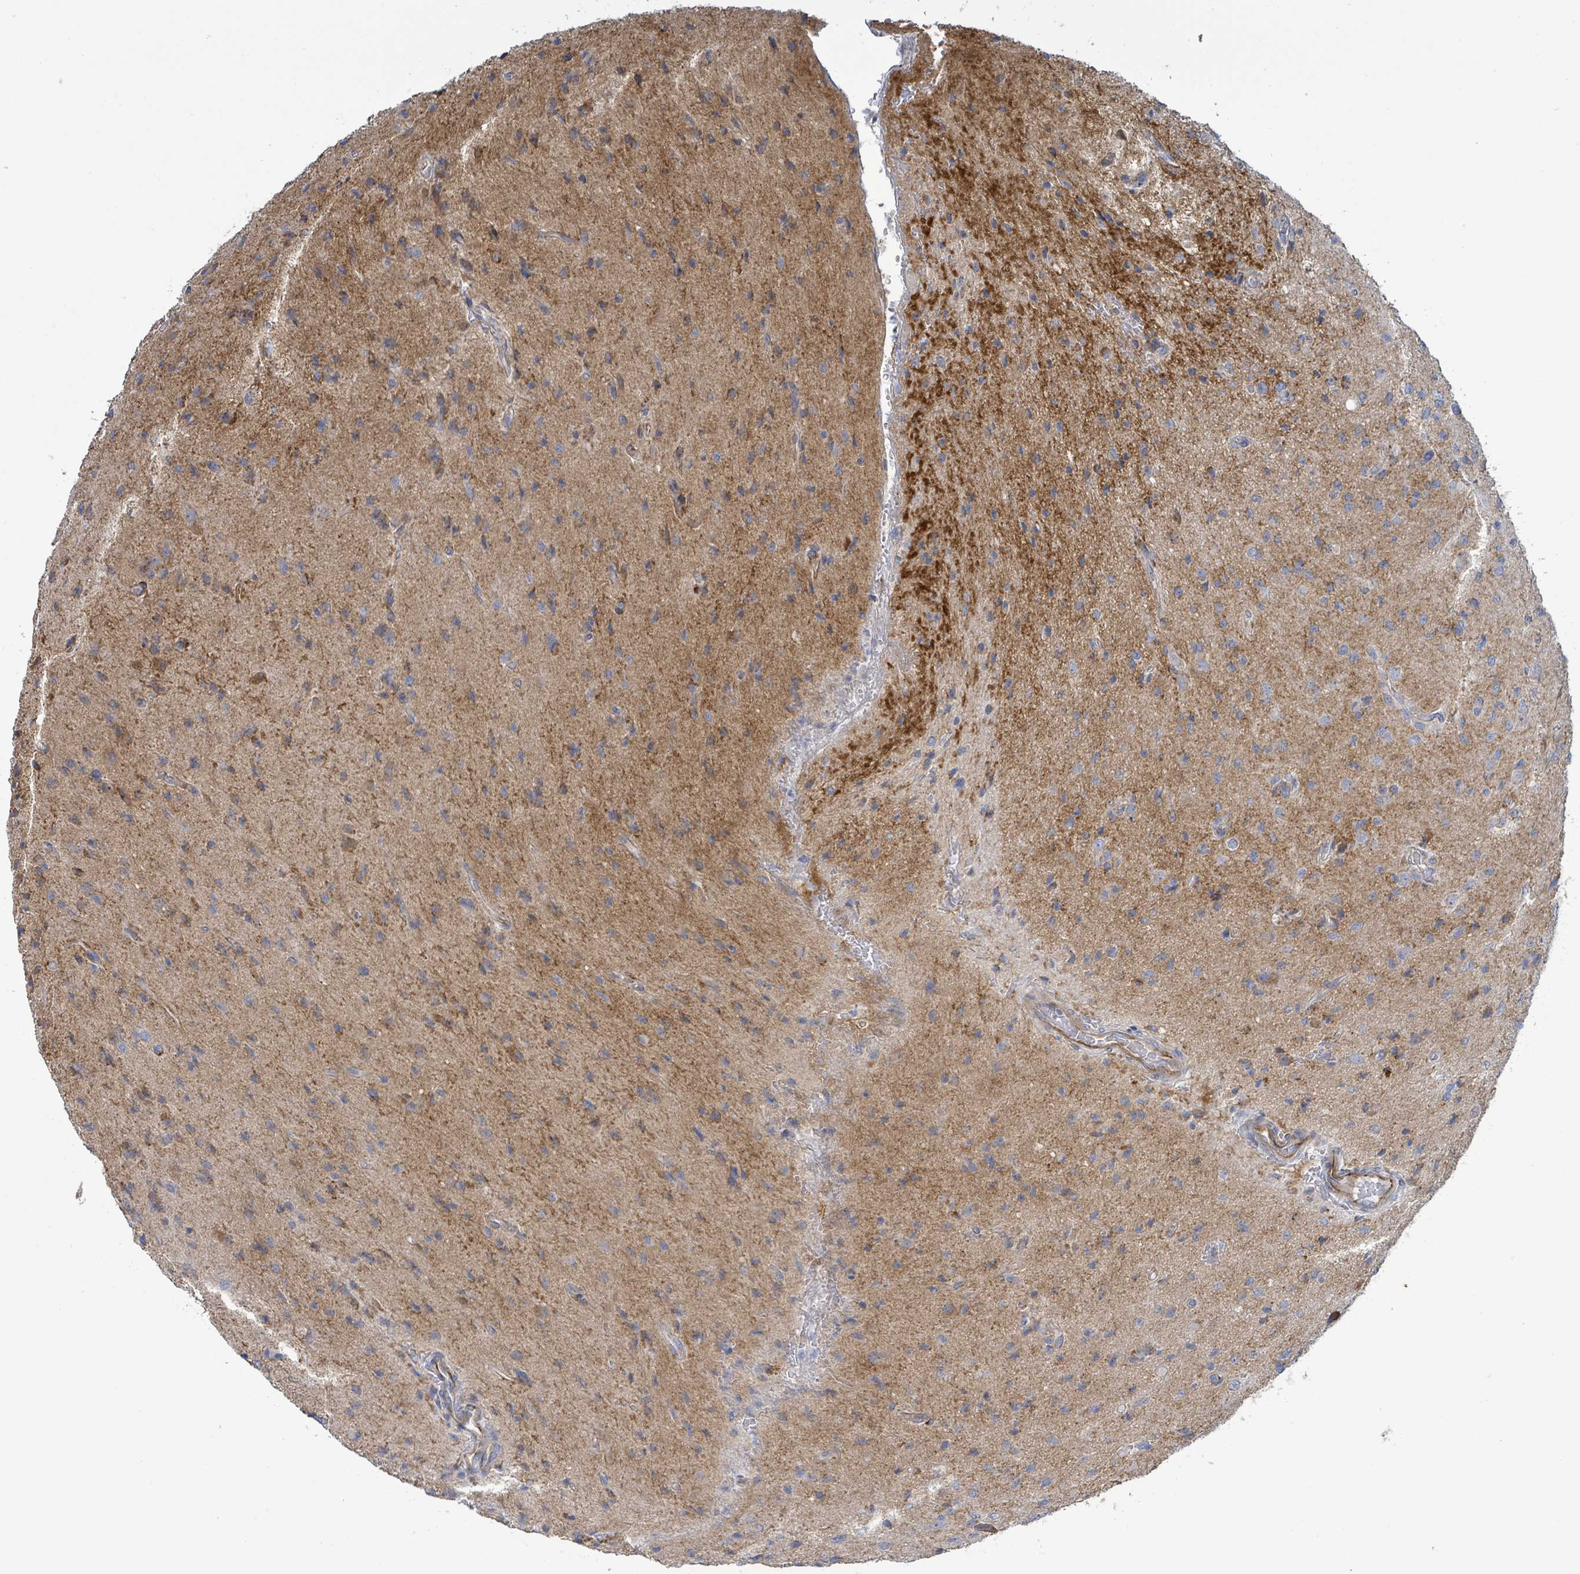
{"staining": {"intensity": "negative", "quantity": "none", "location": "none"}, "tissue": "glioma", "cell_type": "Tumor cells", "image_type": "cancer", "snomed": [{"axis": "morphology", "description": "Glioma, malignant, High grade"}, {"axis": "topography", "description": "Brain"}], "caption": "Malignant high-grade glioma was stained to show a protein in brown. There is no significant positivity in tumor cells.", "gene": "ALG12", "patient": {"sex": "male", "age": 36}}